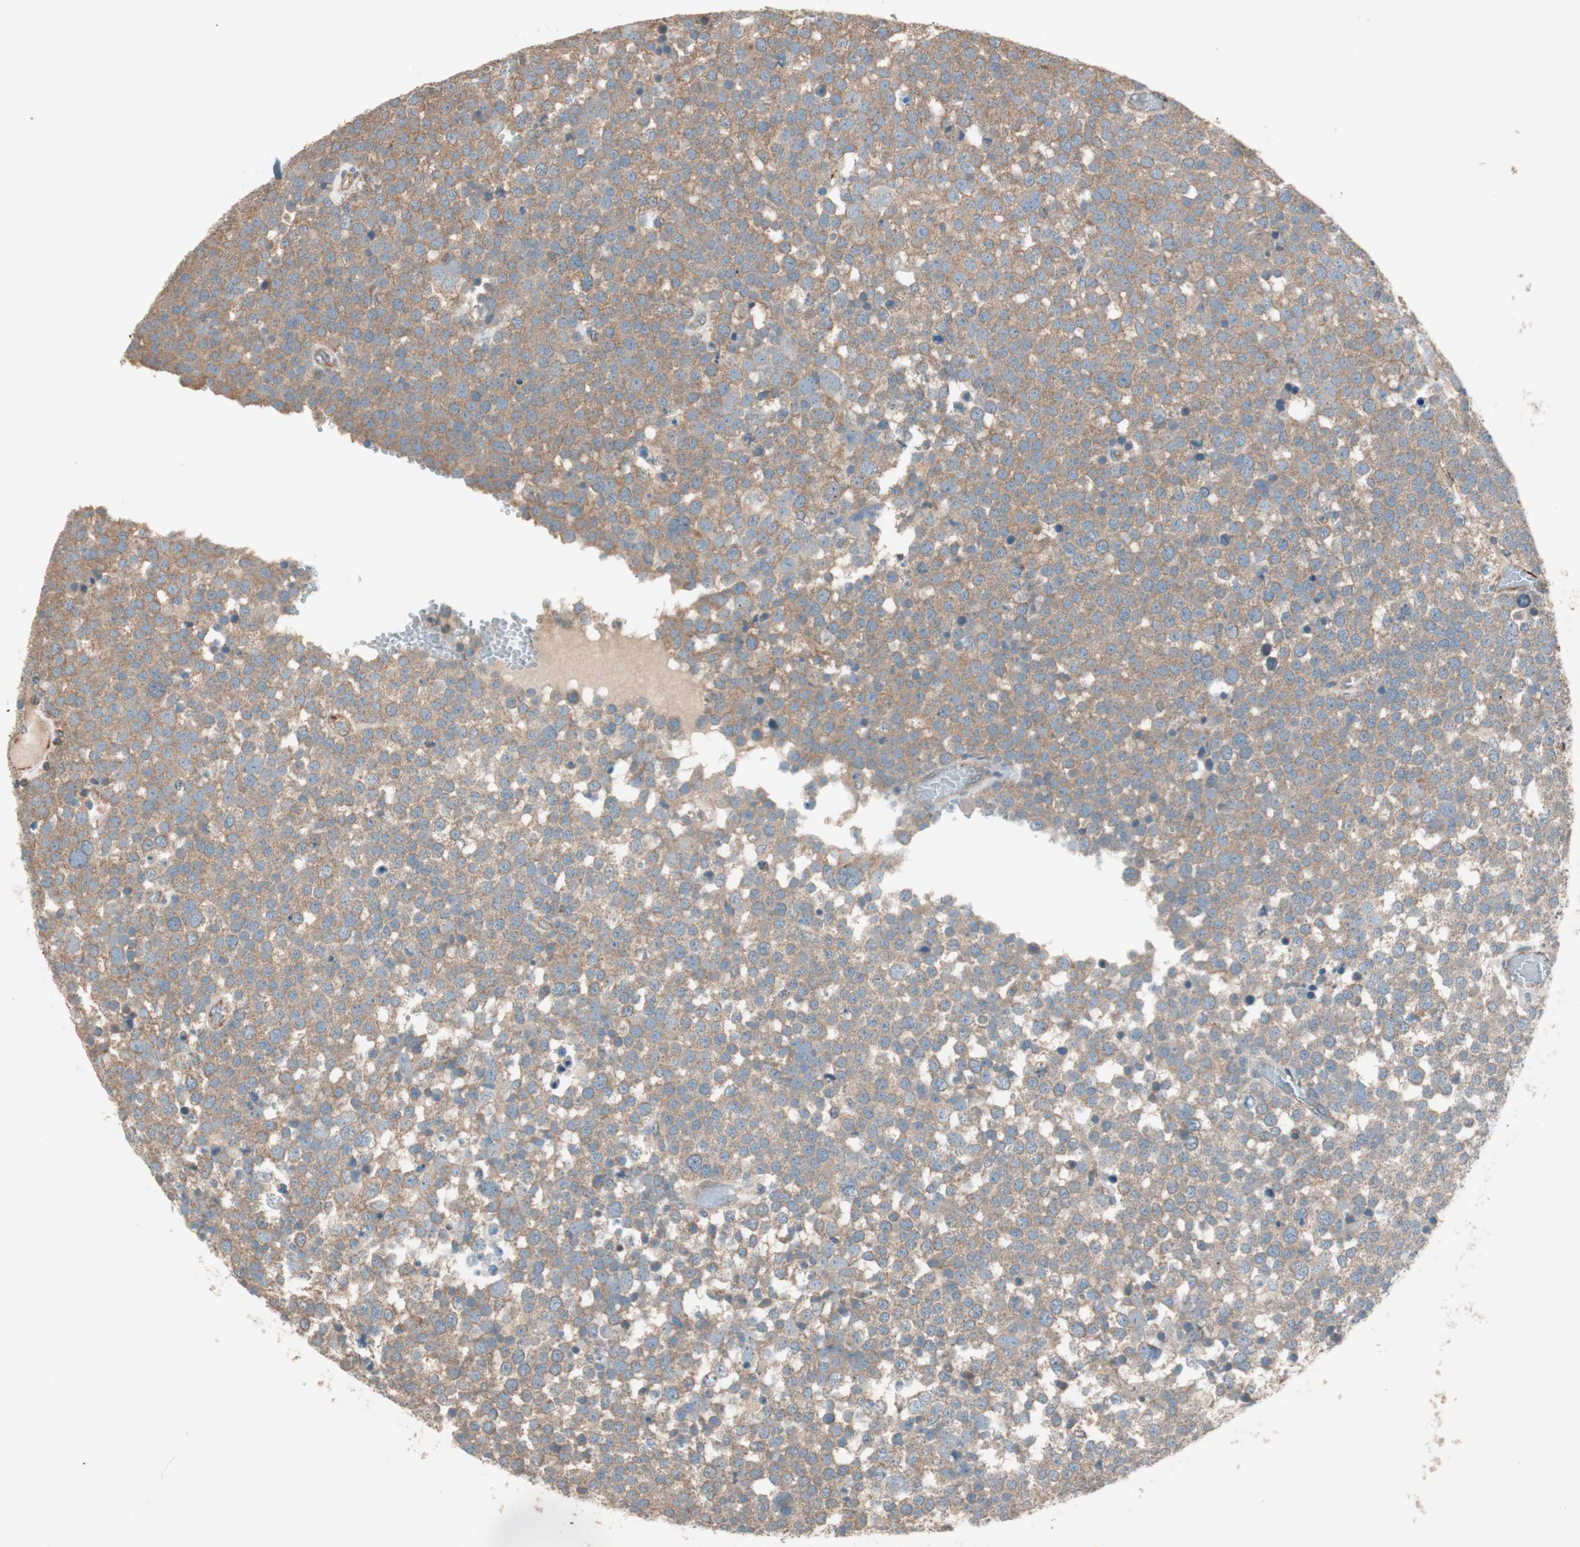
{"staining": {"intensity": "moderate", "quantity": ">75%", "location": "cytoplasmic/membranous"}, "tissue": "testis cancer", "cell_type": "Tumor cells", "image_type": "cancer", "snomed": [{"axis": "morphology", "description": "Seminoma, NOS"}, {"axis": "topography", "description": "Testis"}], "caption": "Tumor cells display medium levels of moderate cytoplasmic/membranous positivity in about >75% of cells in human testis cancer (seminoma).", "gene": "CC2D1A", "patient": {"sex": "male", "age": 71}}